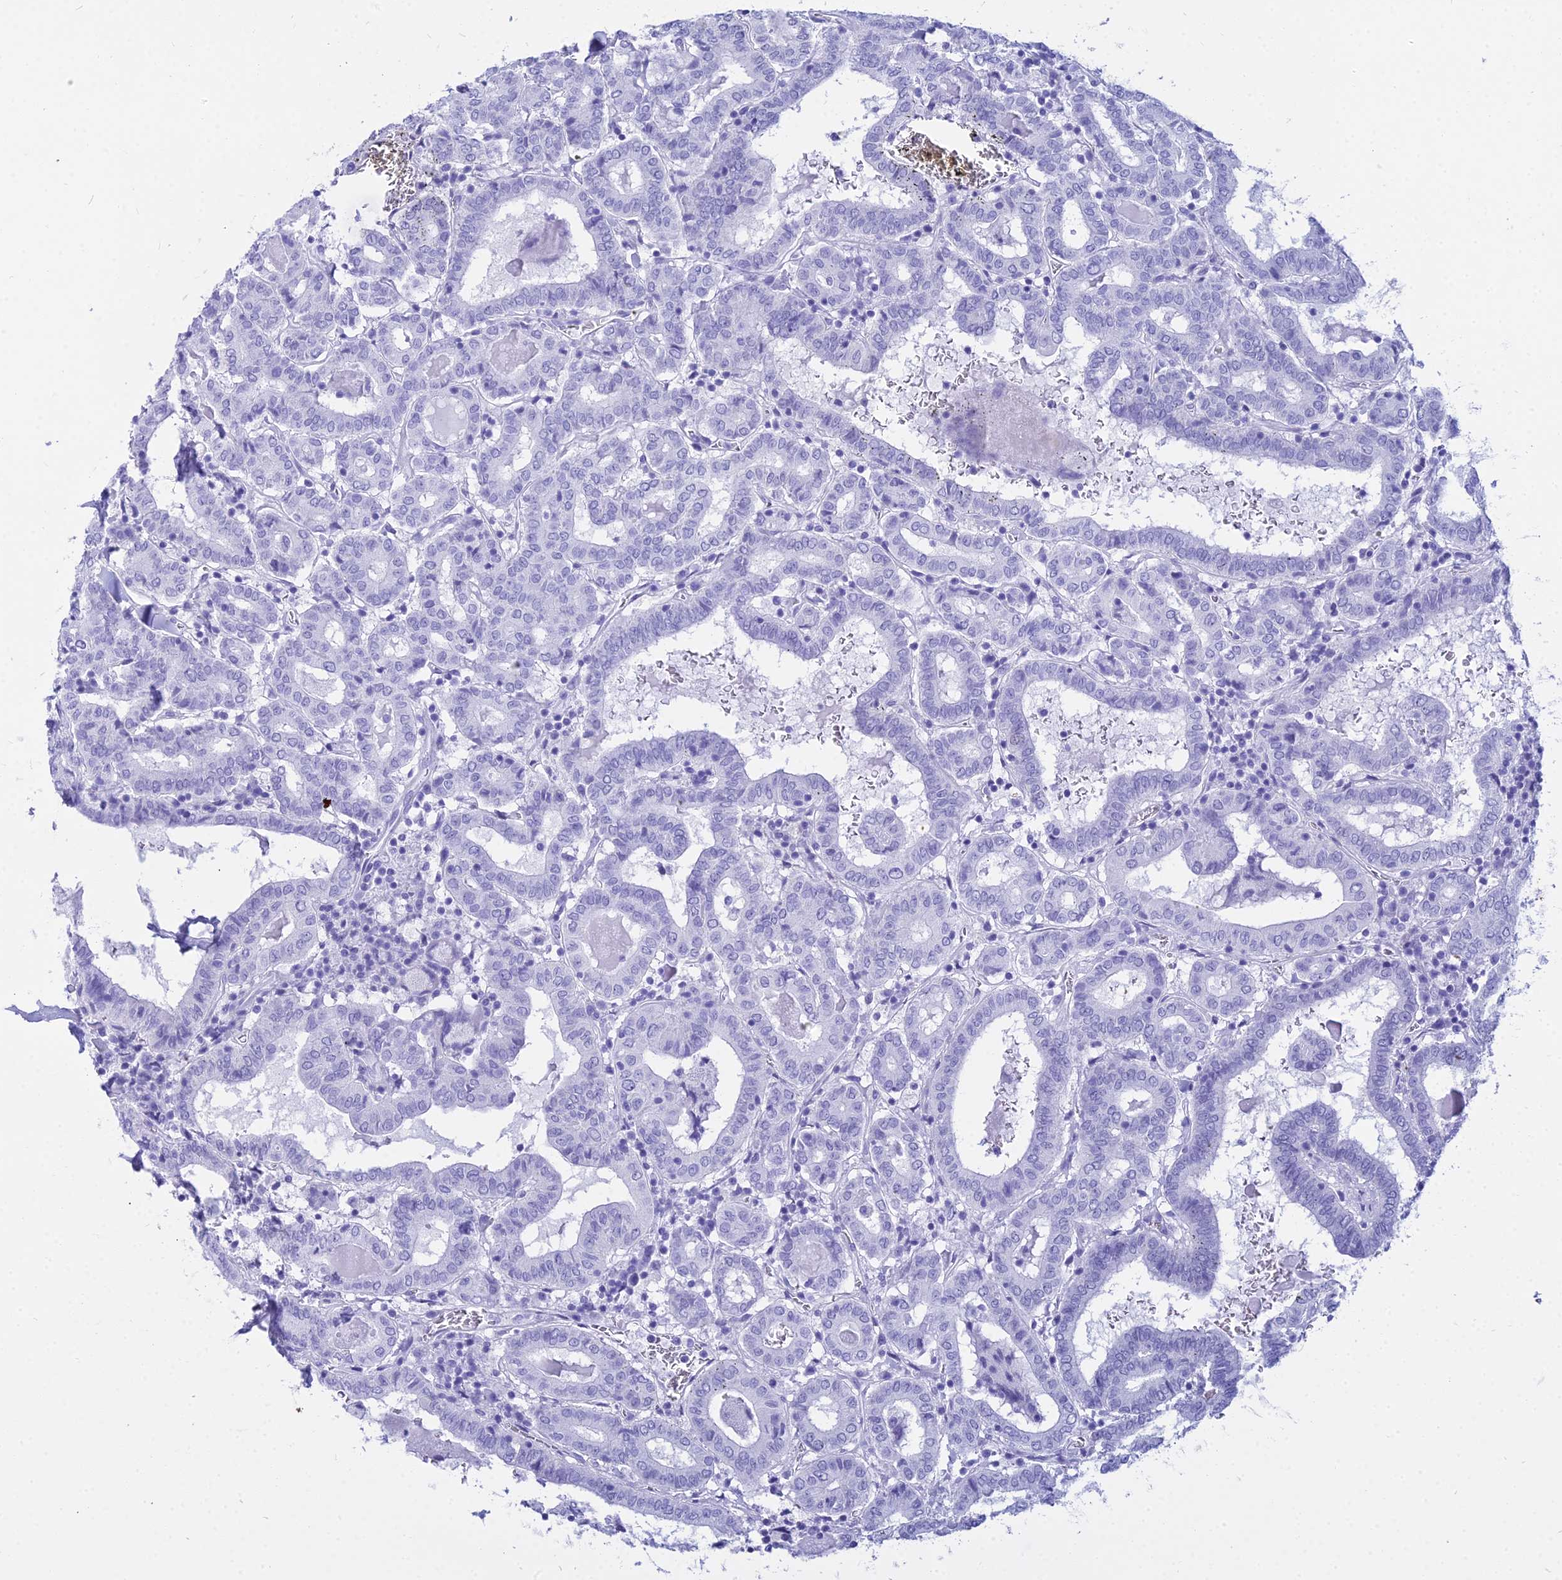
{"staining": {"intensity": "negative", "quantity": "none", "location": "none"}, "tissue": "thyroid cancer", "cell_type": "Tumor cells", "image_type": "cancer", "snomed": [{"axis": "morphology", "description": "Papillary adenocarcinoma, NOS"}, {"axis": "topography", "description": "Thyroid gland"}], "caption": "Immunohistochemistry of human thyroid cancer displays no positivity in tumor cells.", "gene": "ZNF442", "patient": {"sex": "female", "age": 72}}